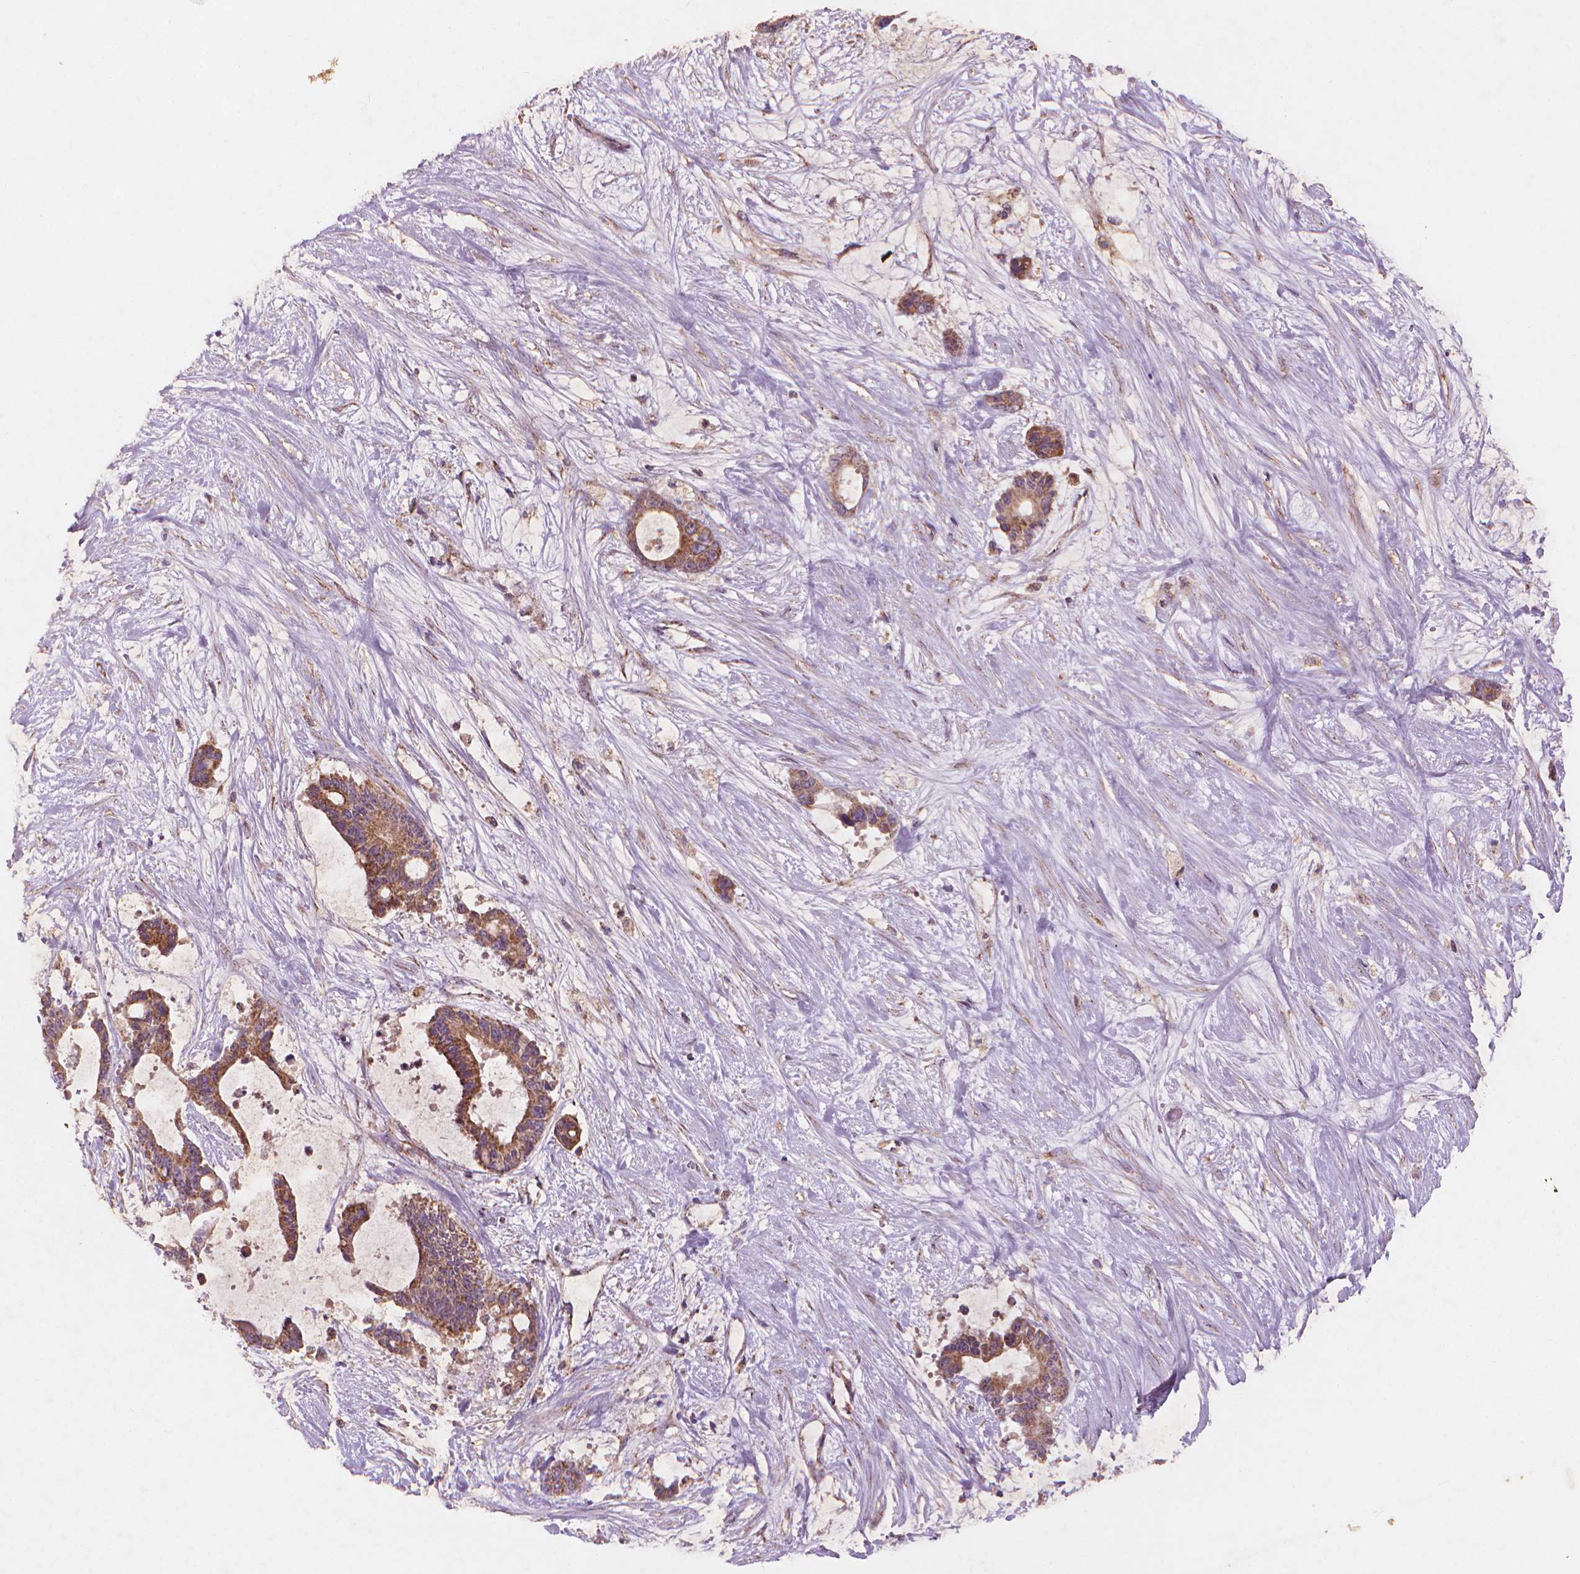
{"staining": {"intensity": "moderate", "quantity": ">75%", "location": "cytoplasmic/membranous"}, "tissue": "liver cancer", "cell_type": "Tumor cells", "image_type": "cancer", "snomed": [{"axis": "morphology", "description": "Normal tissue, NOS"}, {"axis": "morphology", "description": "Cholangiocarcinoma"}, {"axis": "topography", "description": "Liver"}, {"axis": "topography", "description": "Peripheral nerve tissue"}], "caption": "A medium amount of moderate cytoplasmic/membranous staining is present in approximately >75% of tumor cells in liver cancer tissue. The protein of interest is shown in brown color, while the nuclei are stained blue.", "gene": "NLRX1", "patient": {"sex": "female", "age": 73}}